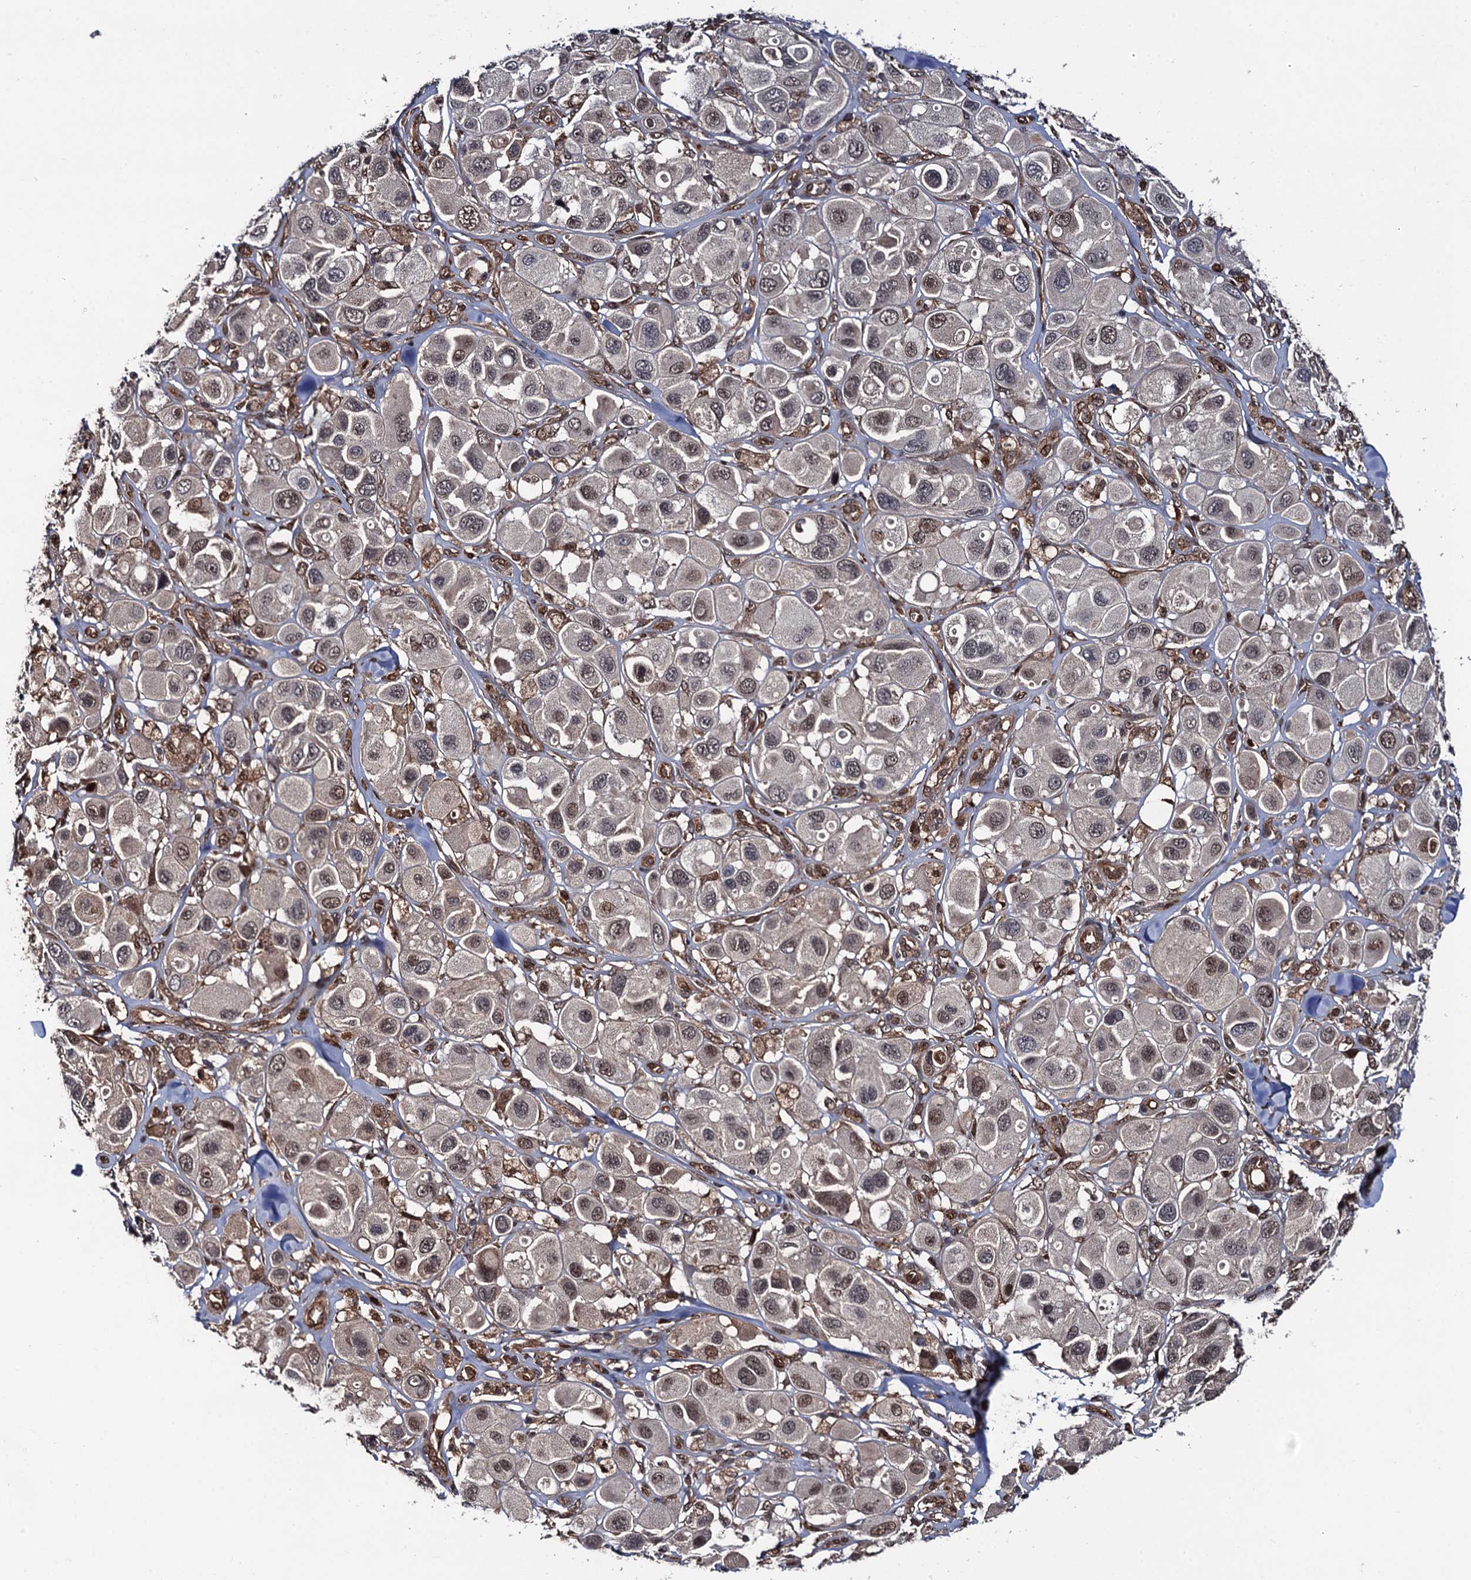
{"staining": {"intensity": "moderate", "quantity": ">75%", "location": "nuclear"}, "tissue": "melanoma", "cell_type": "Tumor cells", "image_type": "cancer", "snomed": [{"axis": "morphology", "description": "Malignant melanoma, Metastatic site"}, {"axis": "topography", "description": "Skin"}], "caption": "Brown immunohistochemical staining in malignant melanoma (metastatic site) exhibits moderate nuclear staining in about >75% of tumor cells.", "gene": "CDC23", "patient": {"sex": "male", "age": 41}}